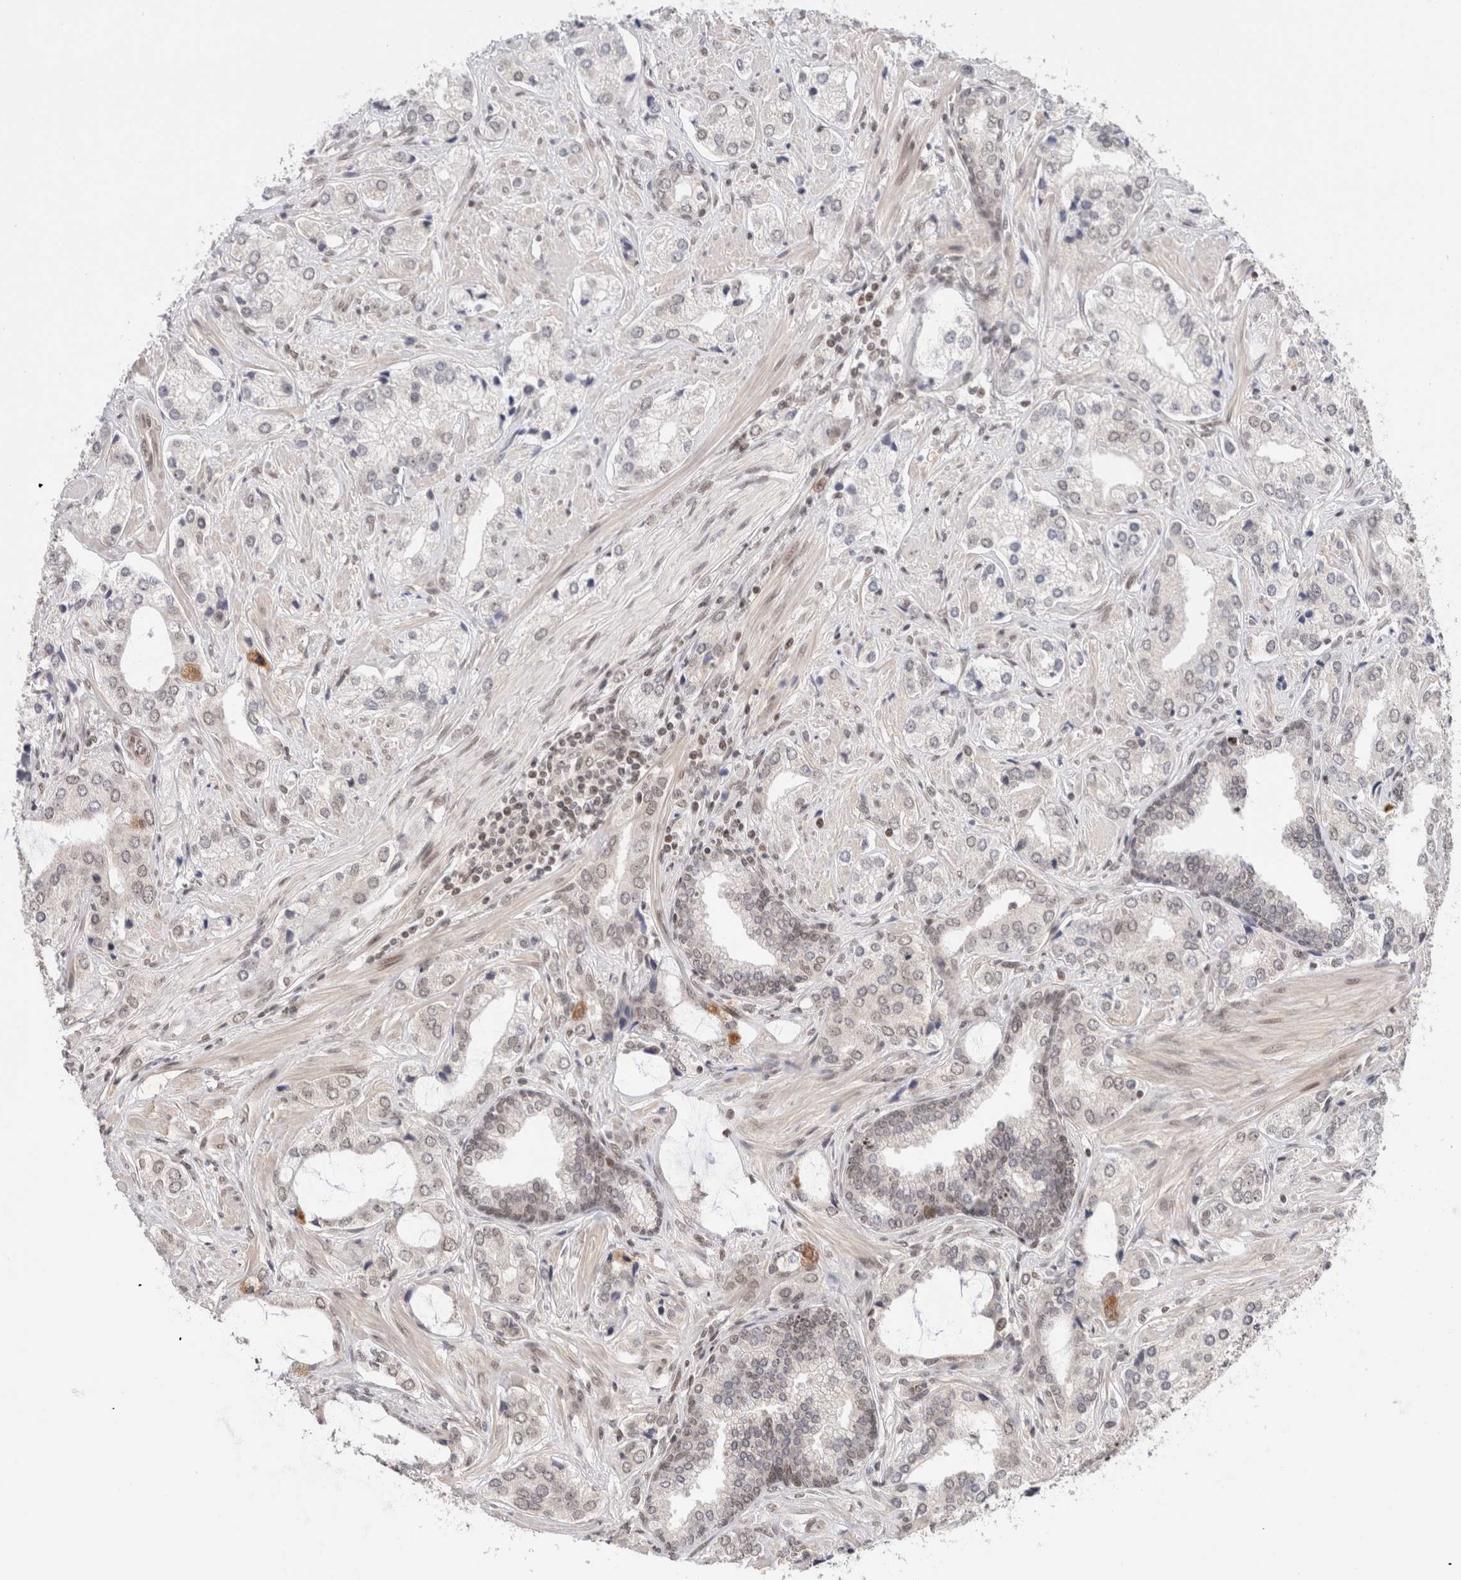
{"staining": {"intensity": "negative", "quantity": "none", "location": "none"}, "tissue": "prostate cancer", "cell_type": "Tumor cells", "image_type": "cancer", "snomed": [{"axis": "morphology", "description": "Adenocarcinoma, High grade"}, {"axis": "topography", "description": "Prostate"}], "caption": "Immunohistochemical staining of human prostate cancer (adenocarcinoma (high-grade)) demonstrates no significant staining in tumor cells. Brightfield microscopy of immunohistochemistry stained with DAB (brown) and hematoxylin (blue), captured at high magnification.", "gene": "GATAD2A", "patient": {"sex": "male", "age": 66}}